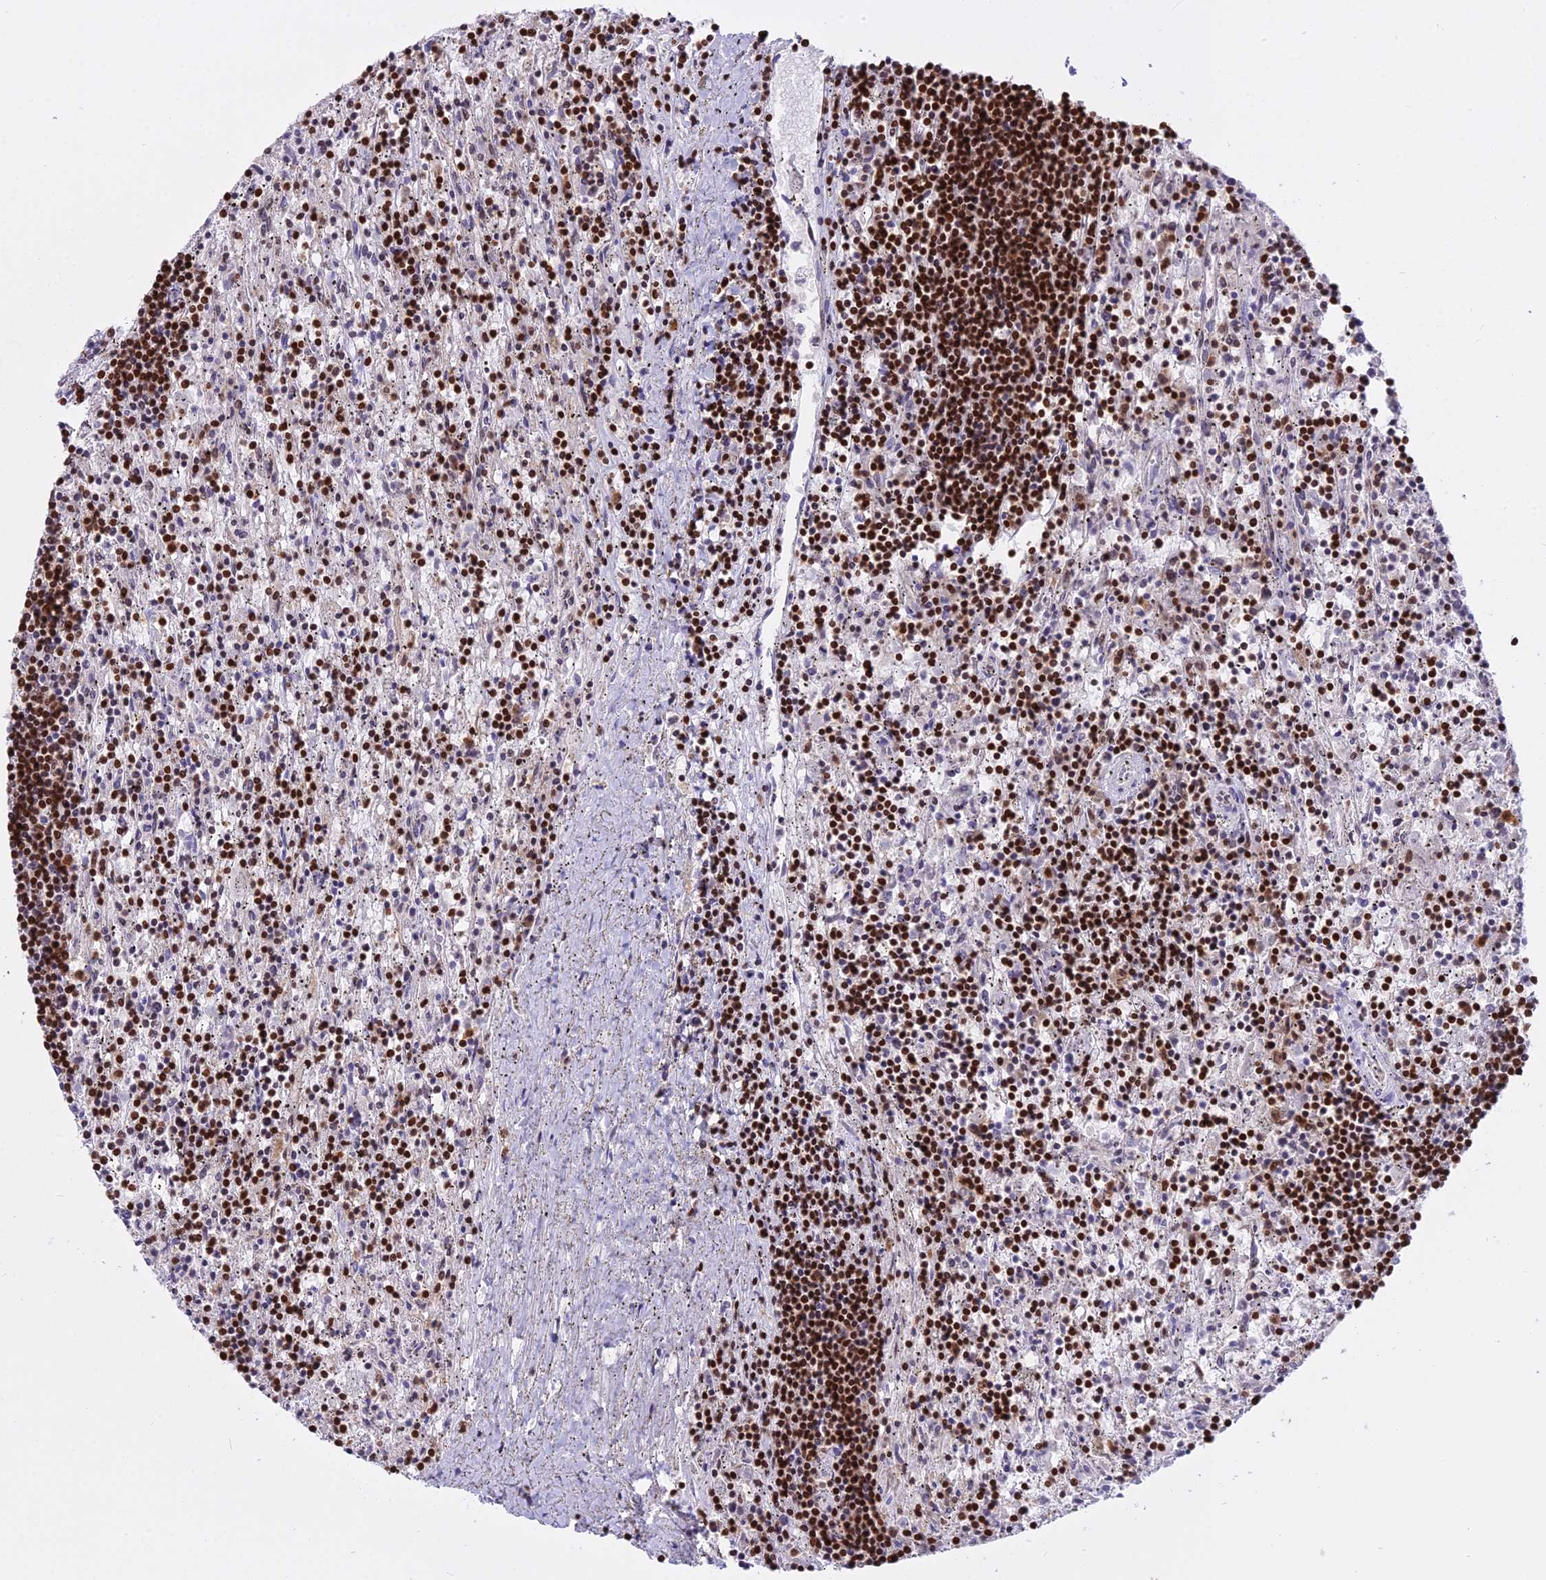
{"staining": {"intensity": "strong", "quantity": ">75%", "location": "nuclear"}, "tissue": "lymphoma", "cell_type": "Tumor cells", "image_type": "cancer", "snomed": [{"axis": "morphology", "description": "Malignant lymphoma, non-Hodgkin's type, Low grade"}, {"axis": "topography", "description": "Spleen"}], "caption": "Immunohistochemical staining of human malignant lymphoma, non-Hodgkin's type (low-grade) shows high levels of strong nuclear expression in approximately >75% of tumor cells.", "gene": "PARP1", "patient": {"sex": "male", "age": 76}}